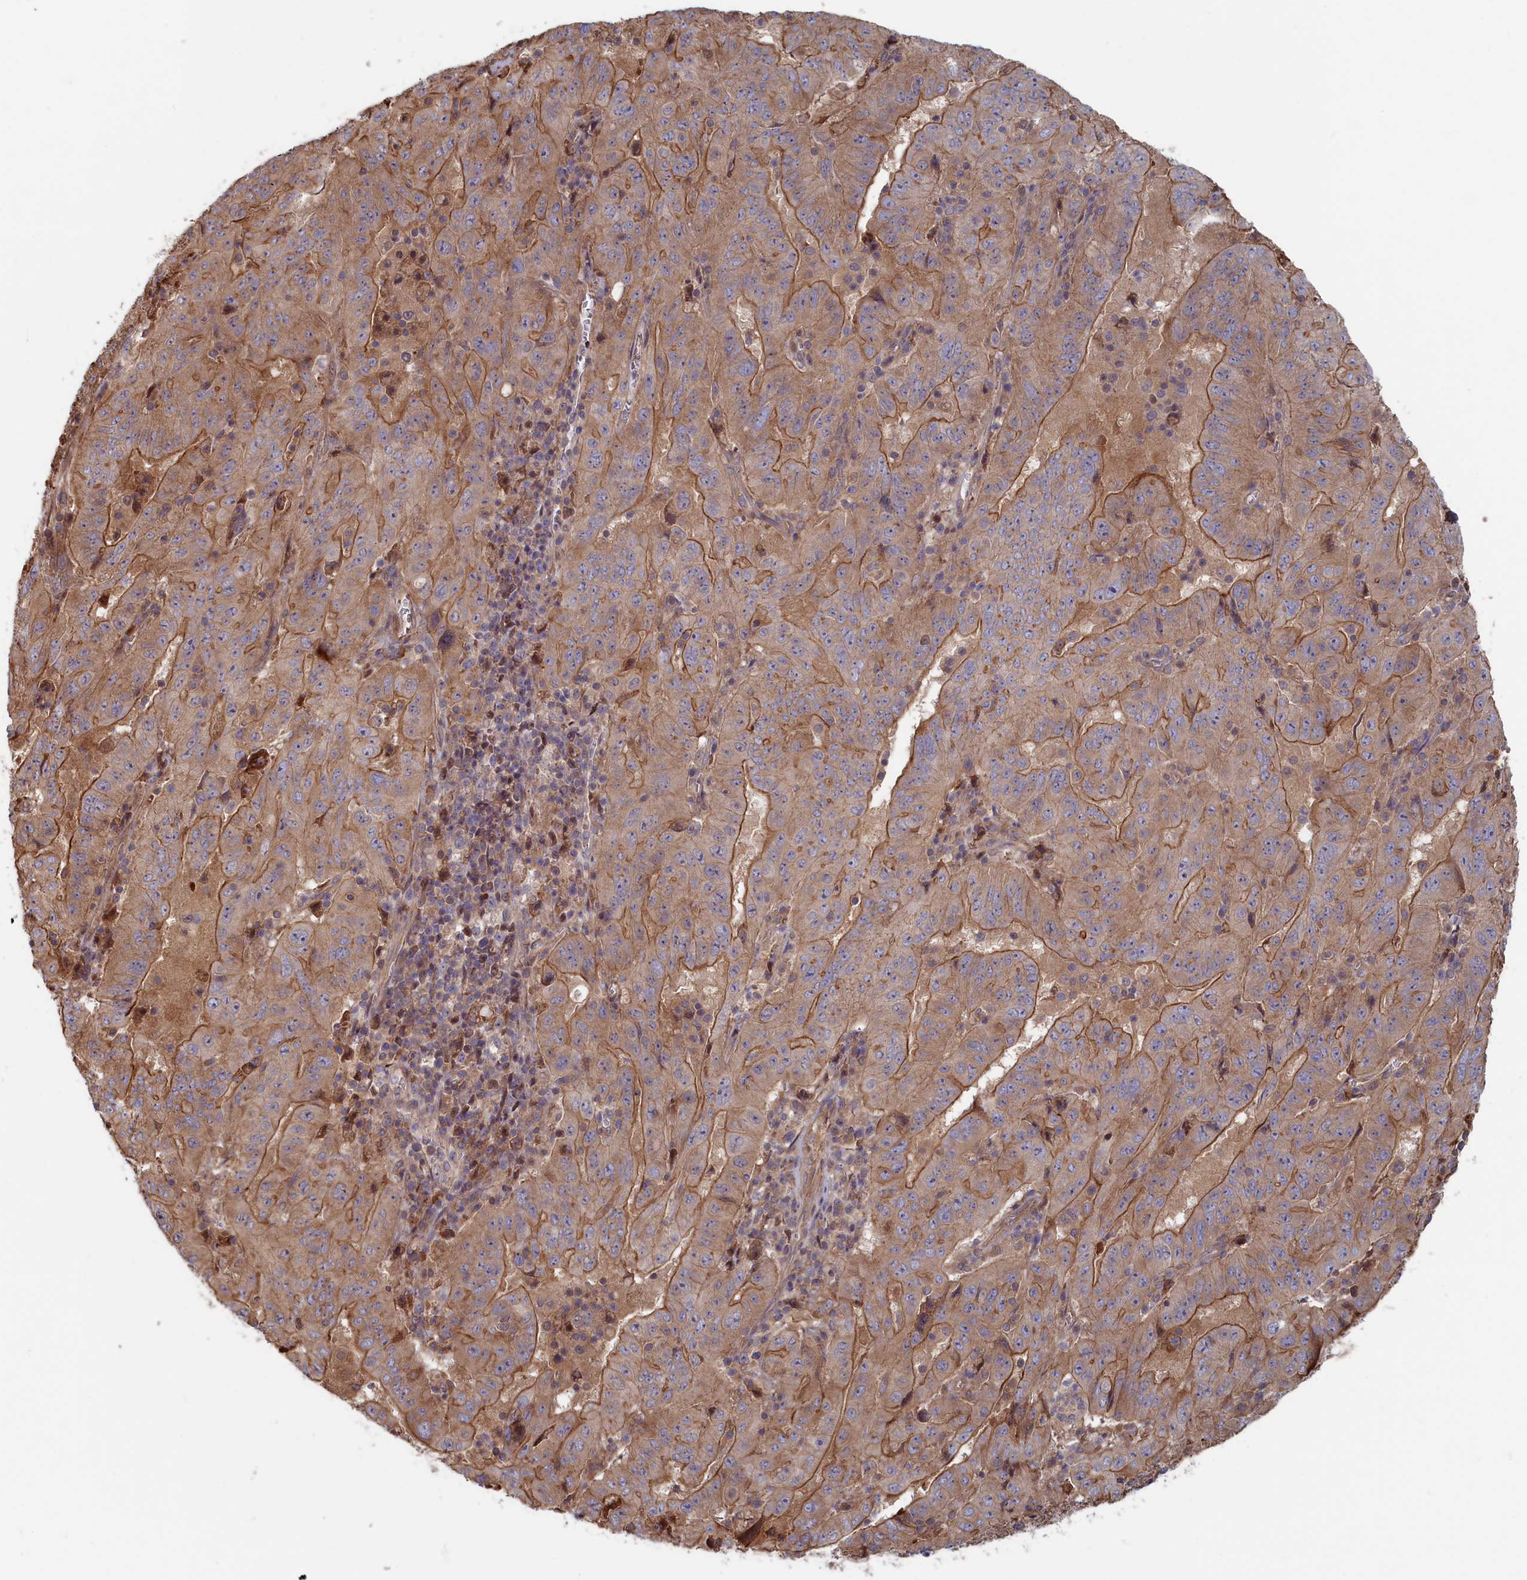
{"staining": {"intensity": "moderate", "quantity": ">75%", "location": "cytoplasmic/membranous"}, "tissue": "pancreatic cancer", "cell_type": "Tumor cells", "image_type": "cancer", "snomed": [{"axis": "morphology", "description": "Adenocarcinoma, NOS"}, {"axis": "topography", "description": "Pancreas"}], "caption": "Tumor cells demonstrate medium levels of moderate cytoplasmic/membranous staining in about >75% of cells in pancreatic adenocarcinoma.", "gene": "RILPL1", "patient": {"sex": "male", "age": 63}}